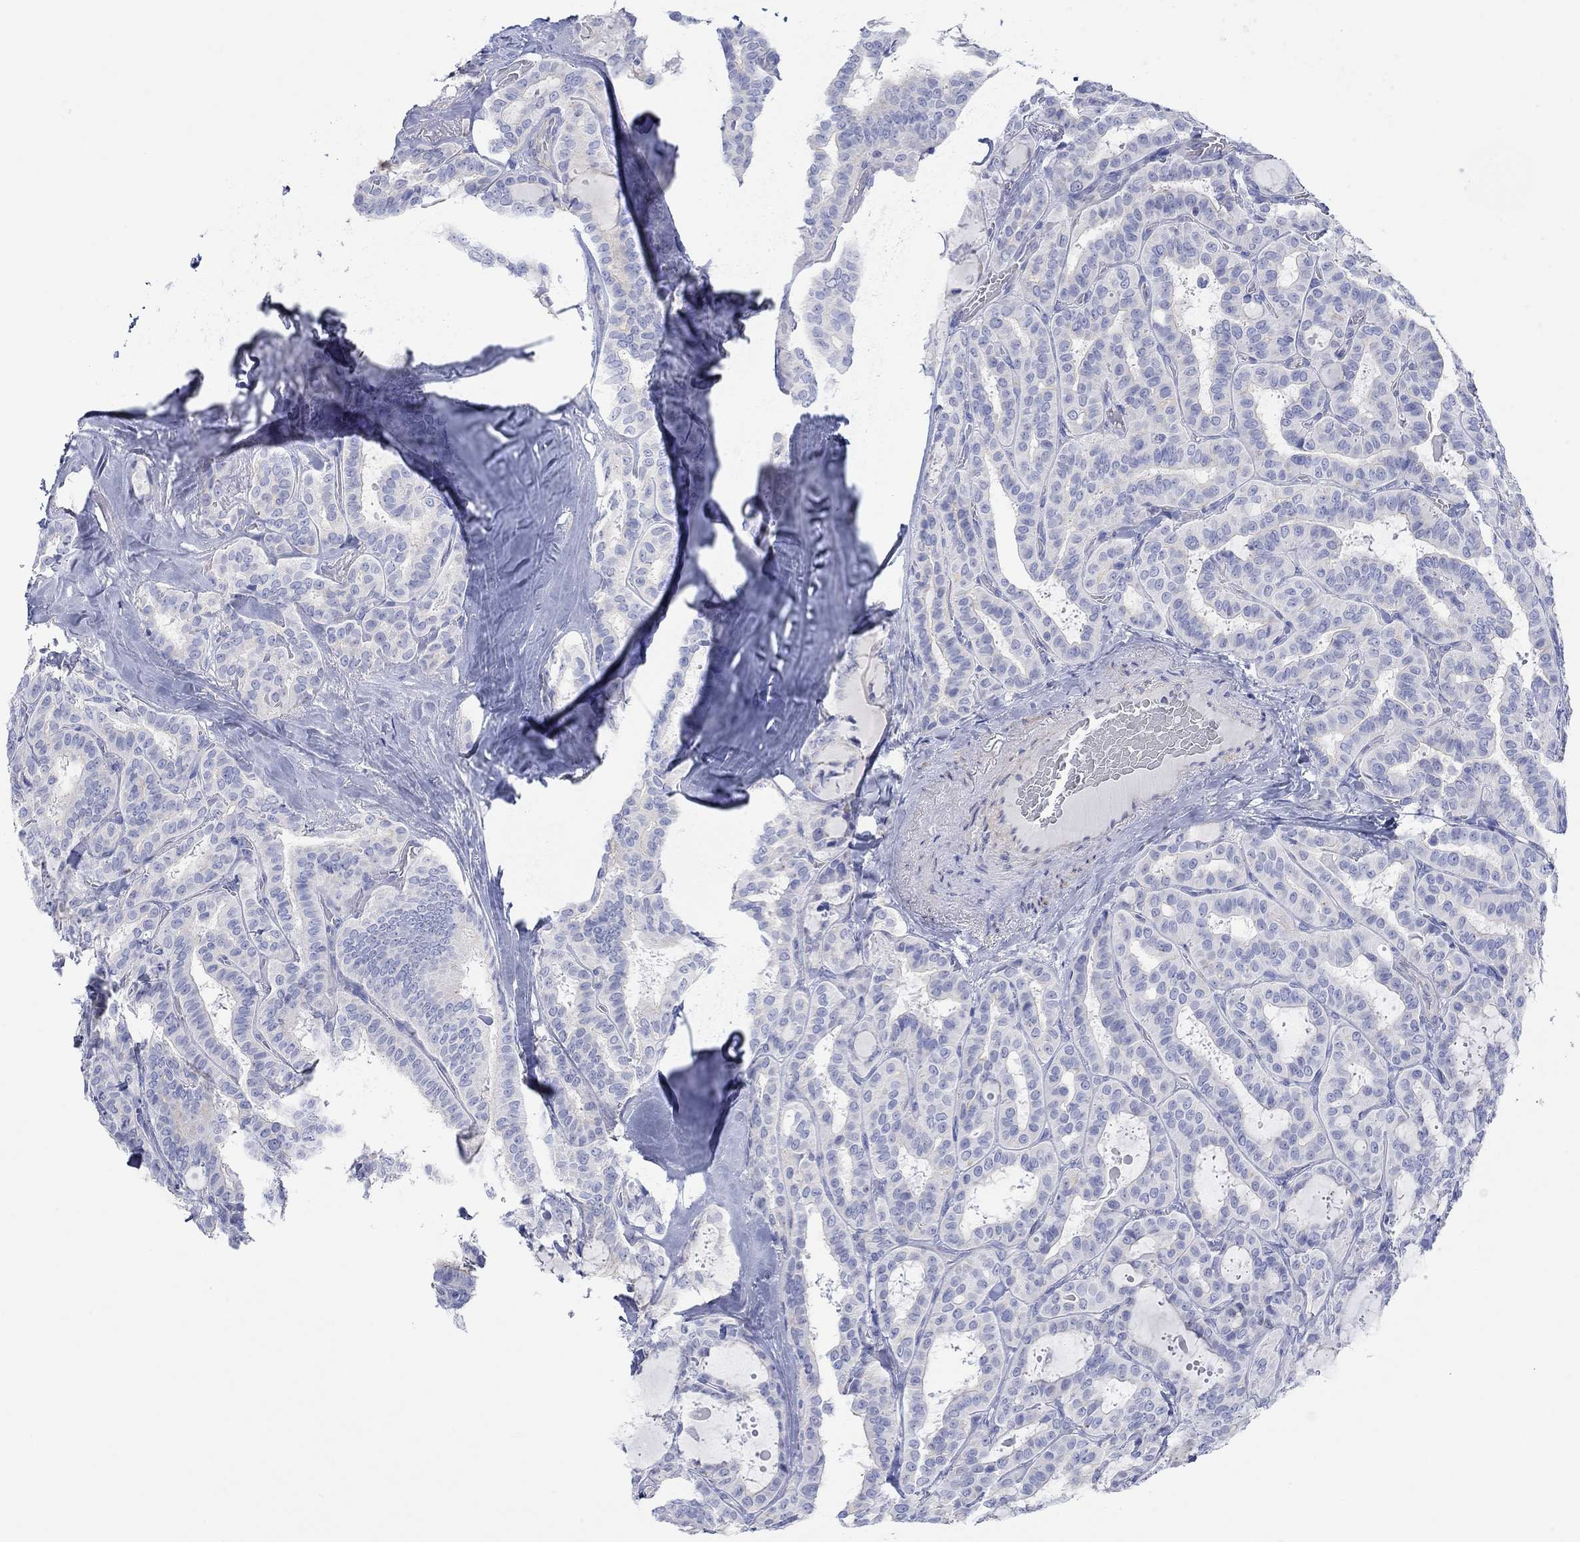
{"staining": {"intensity": "negative", "quantity": "none", "location": "none"}, "tissue": "thyroid cancer", "cell_type": "Tumor cells", "image_type": "cancer", "snomed": [{"axis": "morphology", "description": "Papillary adenocarcinoma, NOS"}, {"axis": "topography", "description": "Thyroid gland"}], "caption": "Papillary adenocarcinoma (thyroid) was stained to show a protein in brown. There is no significant positivity in tumor cells.", "gene": "PPIL6", "patient": {"sex": "female", "age": 39}}